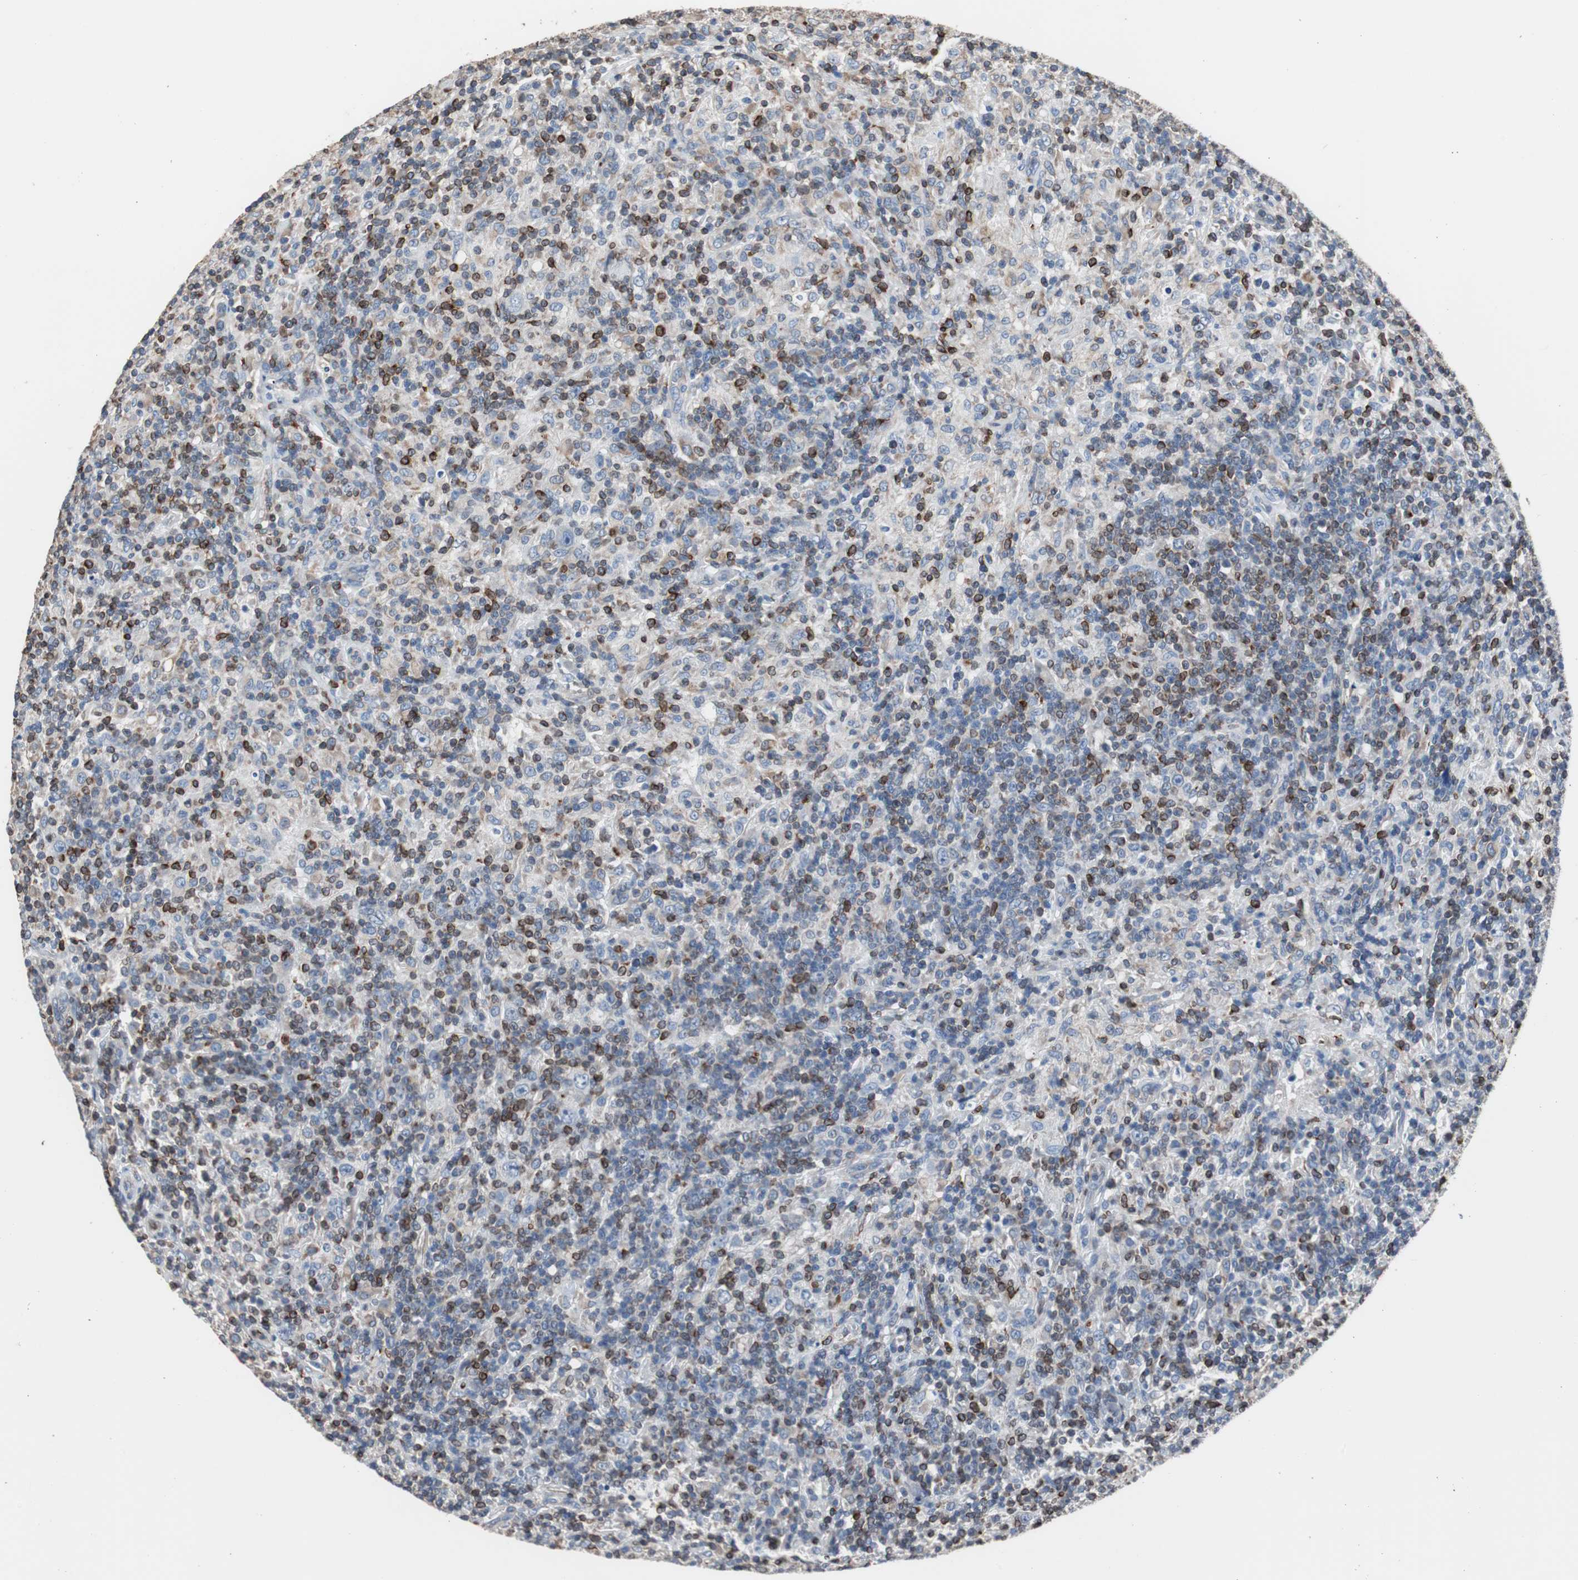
{"staining": {"intensity": "negative", "quantity": "none", "location": "none"}, "tissue": "lymphoma", "cell_type": "Tumor cells", "image_type": "cancer", "snomed": [{"axis": "morphology", "description": "Hodgkin's disease, NOS"}, {"axis": "topography", "description": "Lymph node"}], "caption": "Hodgkin's disease was stained to show a protein in brown. There is no significant positivity in tumor cells.", "gene": "PBXIP1", "patient": {"sex": "male", "age": 70}}